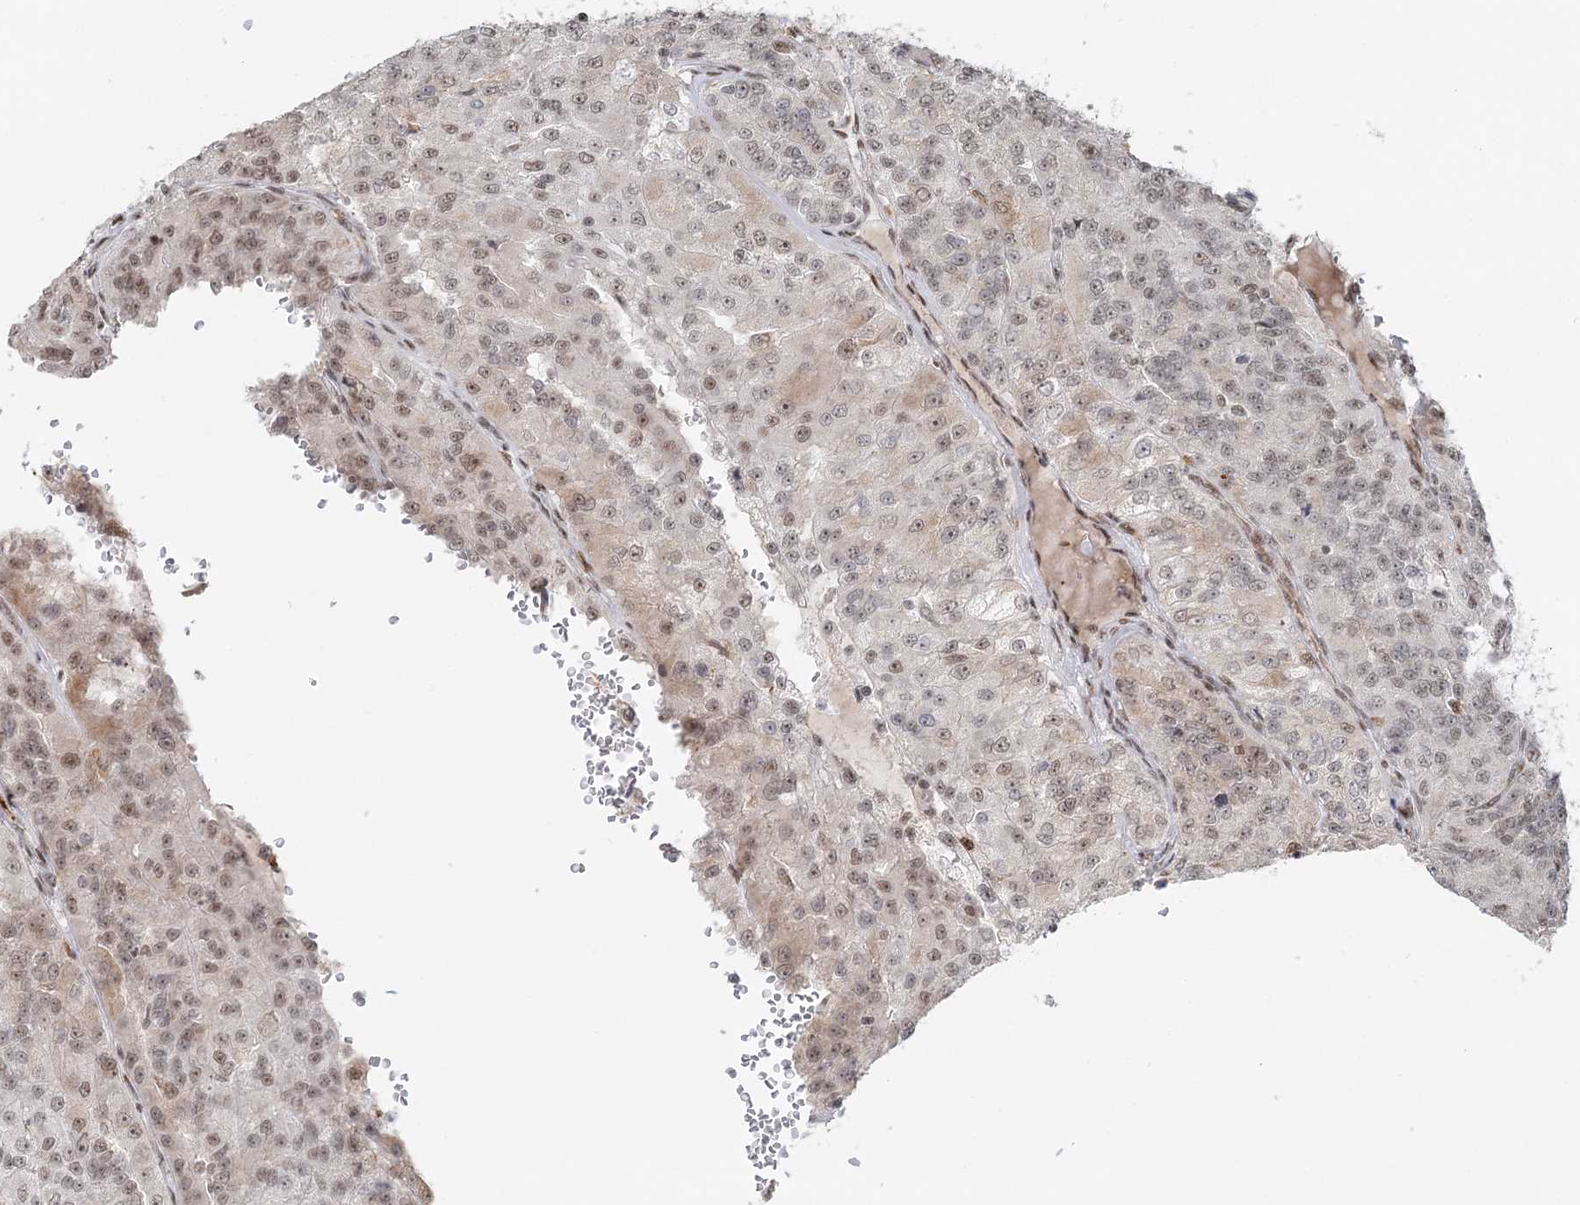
{"staining": {"intensity": "weak", "quantity": ">75%", "location": "nuclear"}, "tissue": "renal cancer", "cell_type": "Tumor cells", "image_type": "cancer", "snomed": [{"axis": "morphology", "description": "Adenocarcinoma, NOS"}, {"axis": "topography", "description": "Kidney"}], "caption": "DAB (3,3'-diaminobenzidine) immunohistochemical staining of human renal cancer (adenocarcinoma) shows weak nuclear protein positivity in approximately >75% of tumor cells. The staining was performed using DAB (3,3'-diaminobenzidine) to visualize the protein expression in brown, while the nuclei were stained in blue with hematoxylin (Magnification: 20x).", "gene": "BNIP5", "patient": {"sex": "female", "age": 63}}